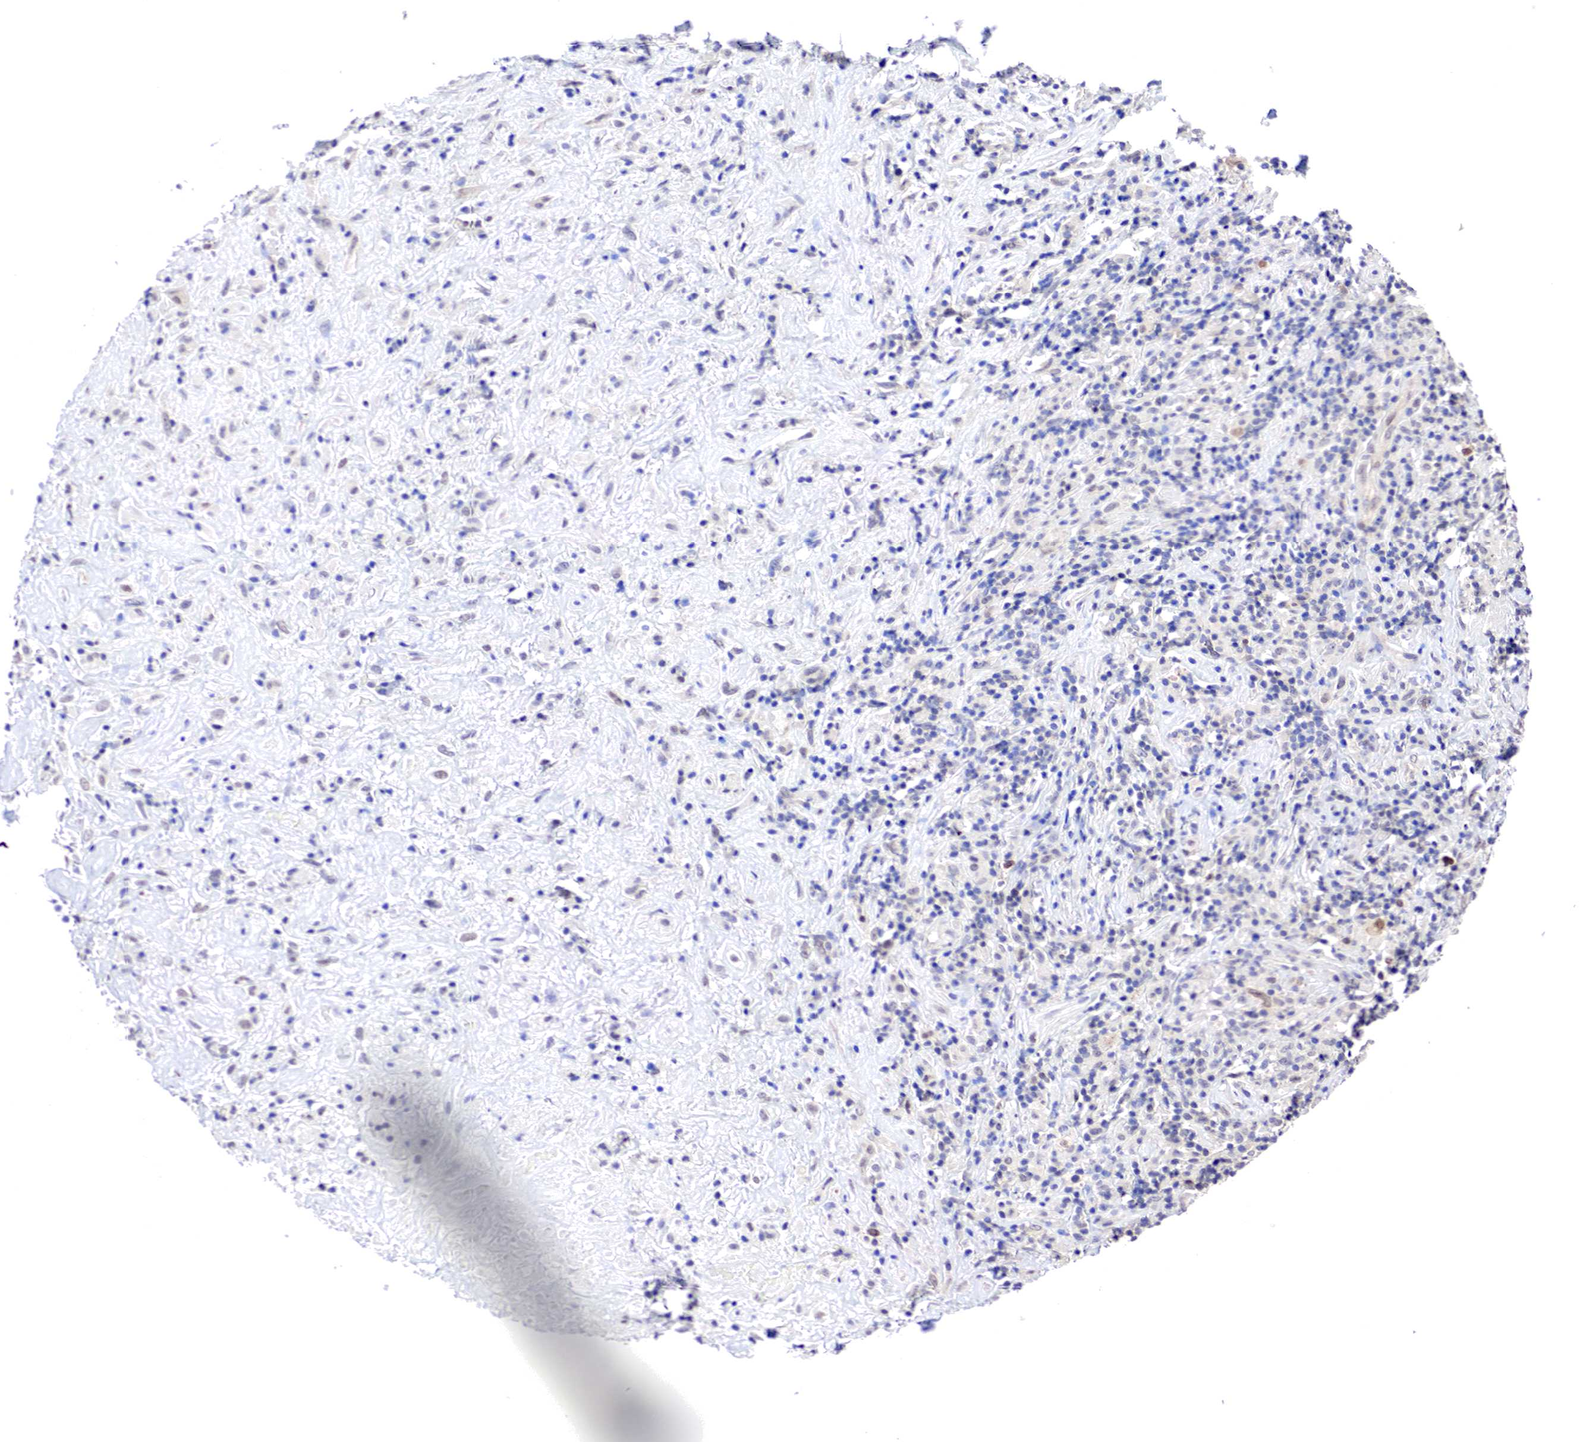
{"staining": {"intensity": "negative", "quantity": "none", "location": "none"}, "tissue": "lymphoma", "cell_type": "Tumor cells", "image_type": "cancer", "snomed": [{"axis": "morphology", "description": "Hodgkin's disease, NOS"}, {"axis": "topography", "description": "Lymph node"}], "caption": "Tumor cells are negative for protein expression in human lymphoma. The staining was performed using DAB to visualize the protein expression in brown, while the nuclei were stained in blue with hematoxylin (Magnification: 20x).", "gene": "PABIR2", "patient": {"sex": "male", "age": 46}}